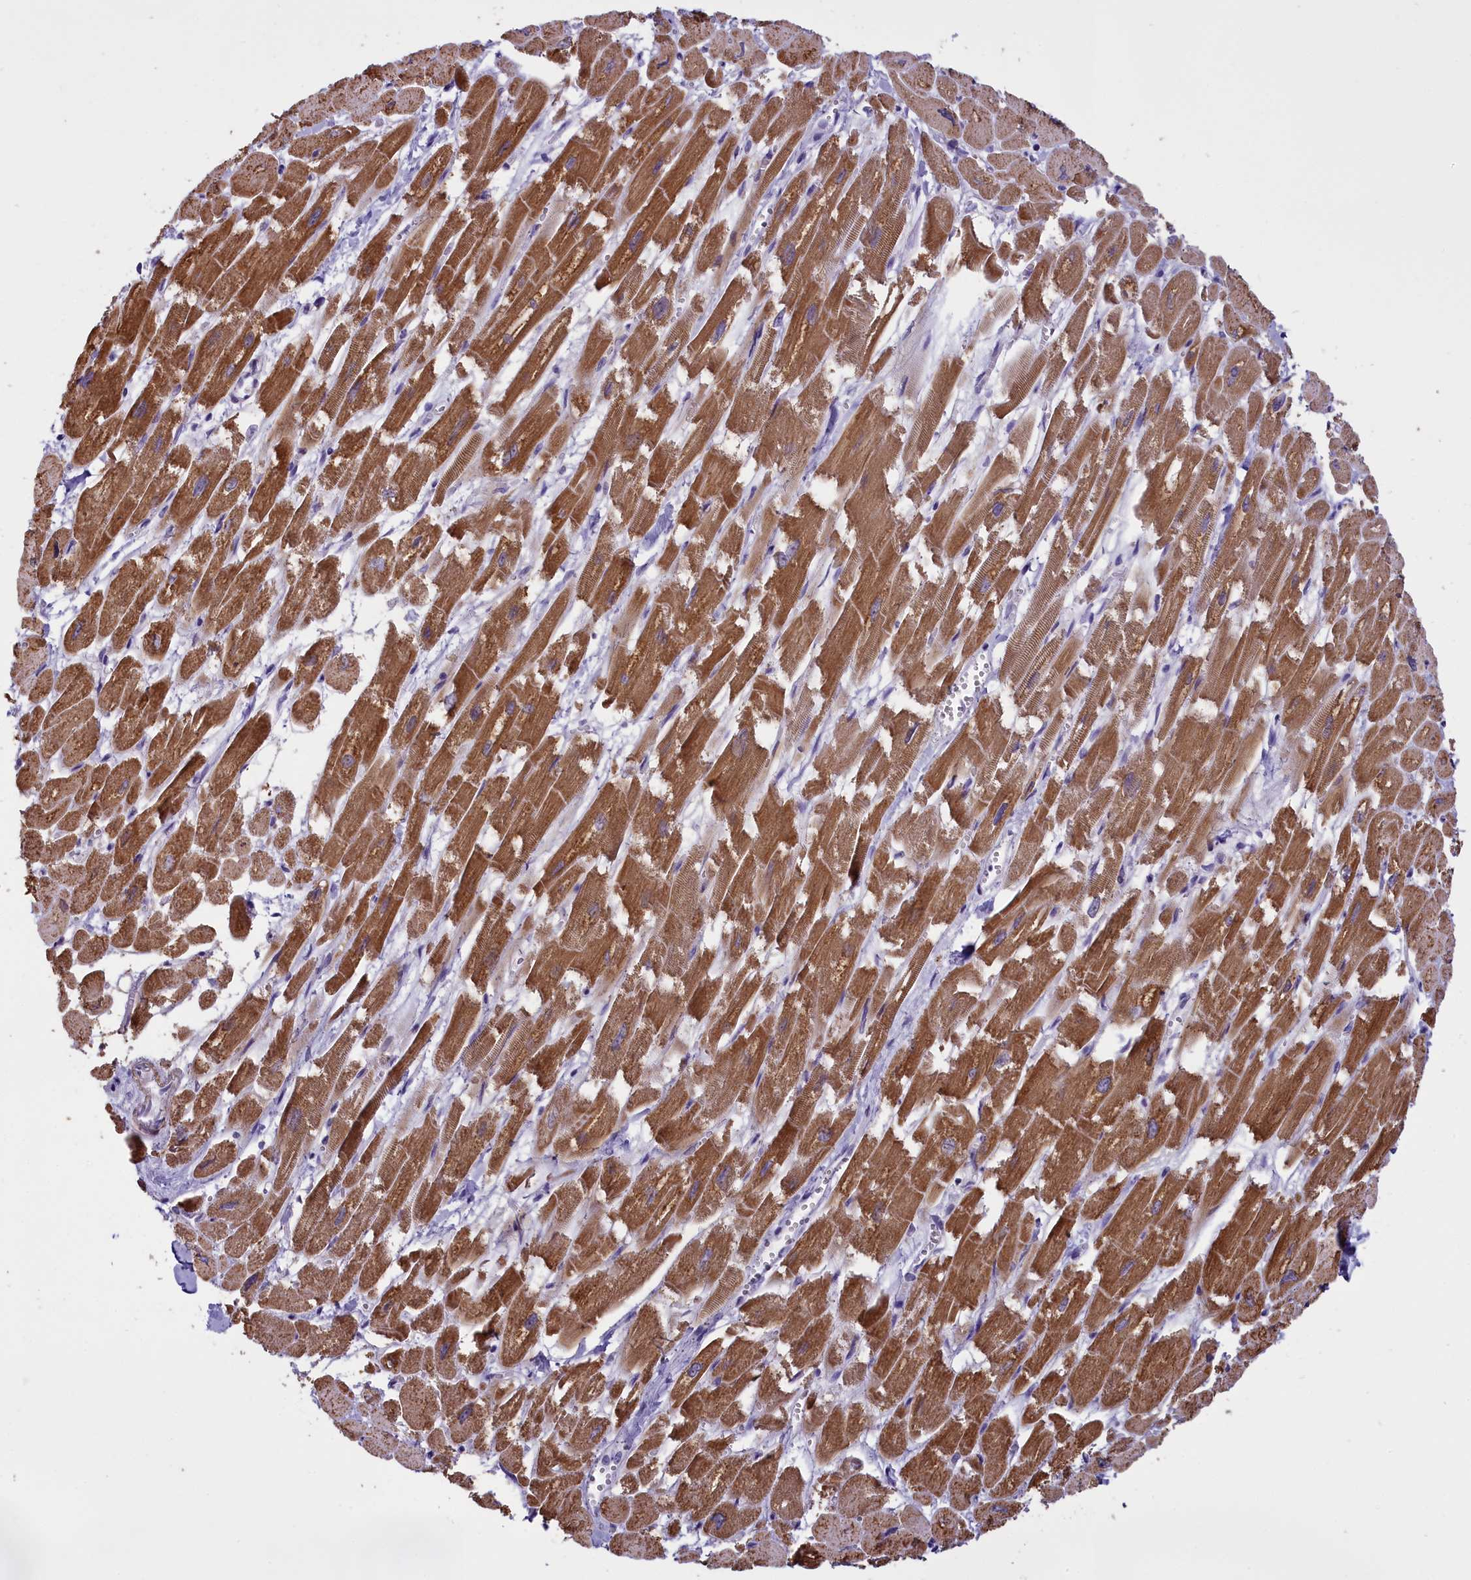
{"staining": {"intensity": "moderate", "quantity": ">75%", "location": "cytoplasmic/membranous"}, "tissue": "heart muscle", "cell_type": "Cardiomyocytes", "image_type": "normal", "snomed": [{"axis": "morphology", "description": "Normal tissue, NOS"}, {"axis": "topography", "description": "Heart"}], "caption": "Moderate cytoplasmic/membranous protein staining is identified in about >75% of cardiomyocytes in heart muscle. Using DAB (brown) and hematoxylin (blue) stains, captured at high magnification using brightfield microscopy.", "gene": "GLRX5", "patient": {"sex": "male", "age": 54}}